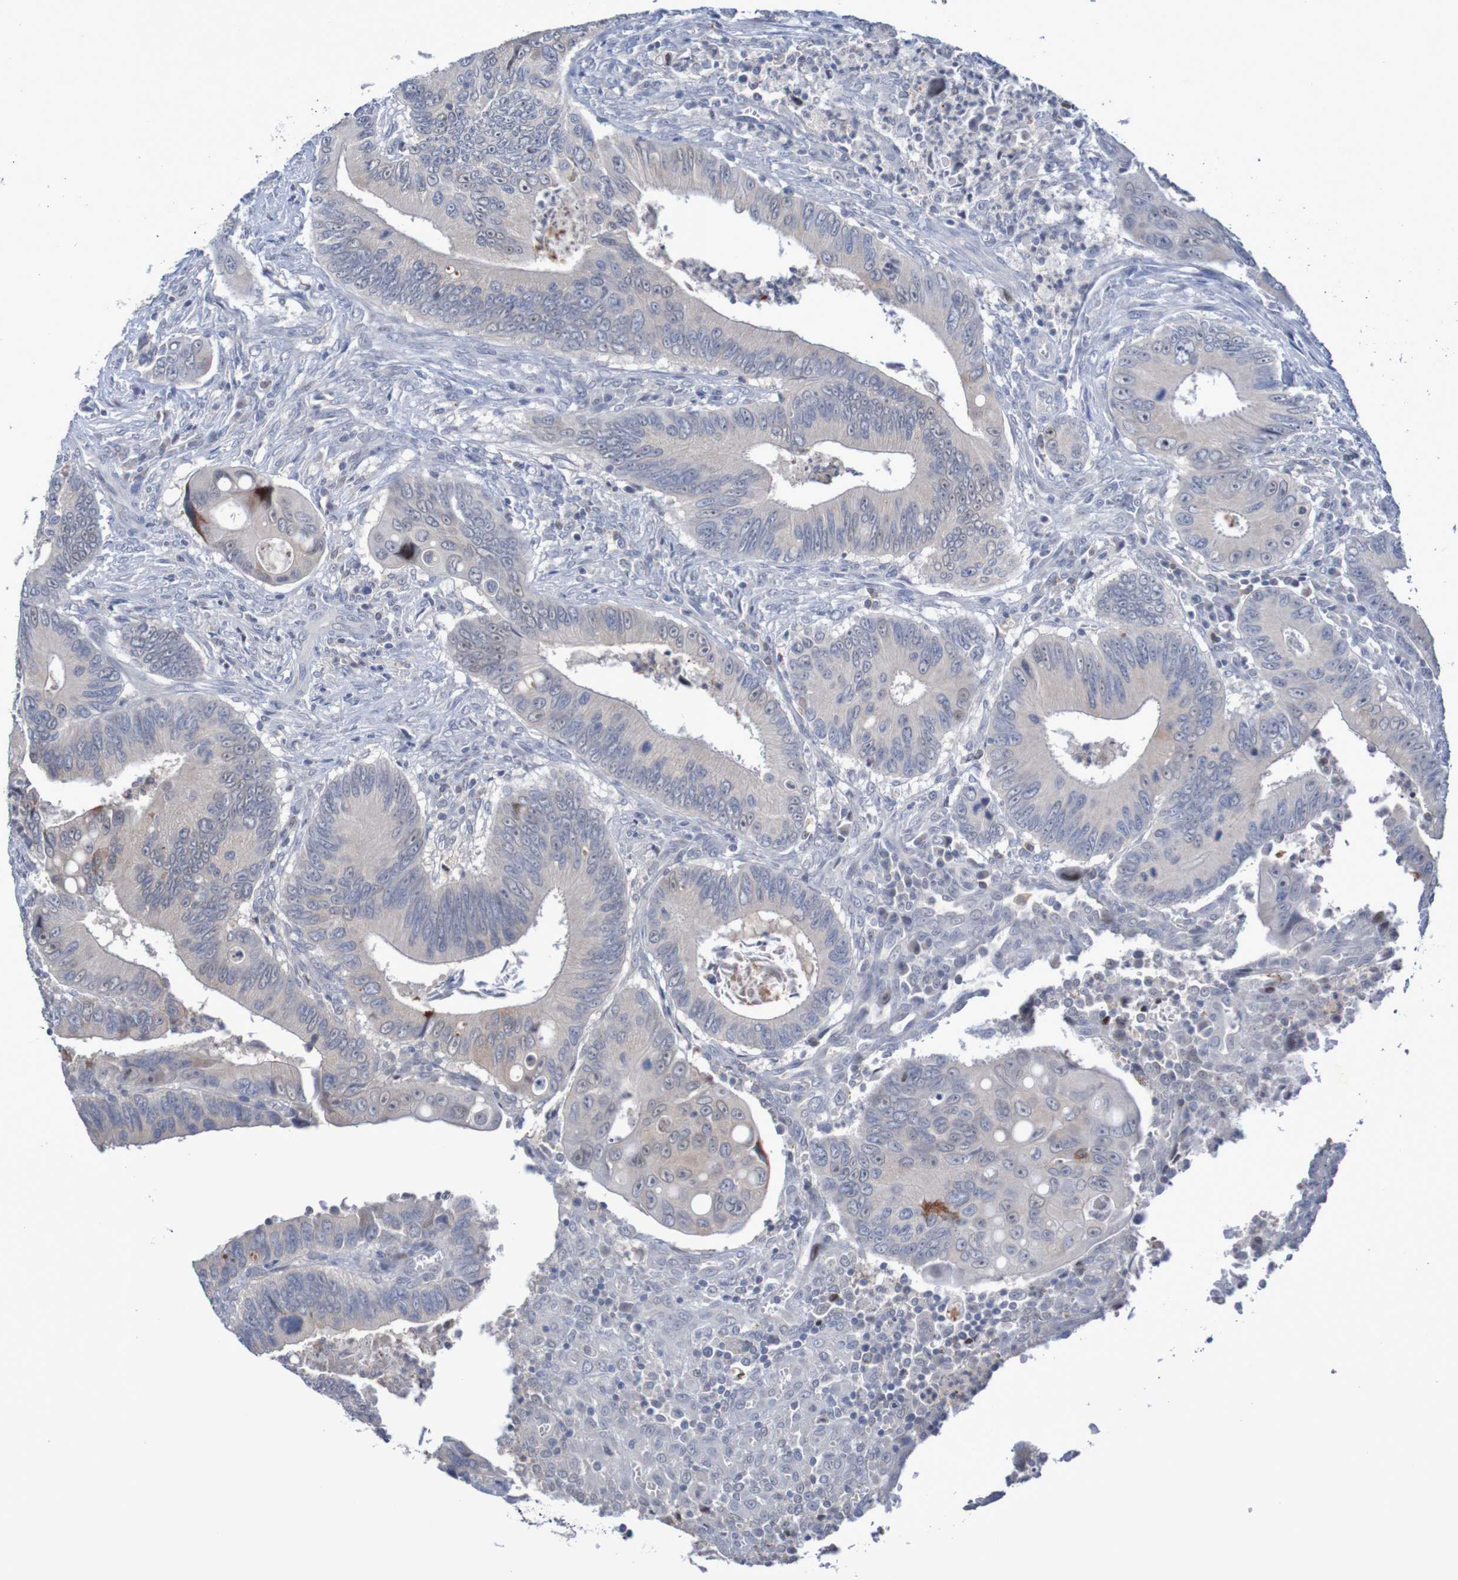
{"staining": {"intensity": "negative", "quantity": "none", "location": "none"}, "tissue": "colorectal cancer", "cell_type": "Tumor cells", "image_type": "cancer", "snomed": [{"axis": "morphology", "description": "Inflammation, NOS"}, {"axis": "morphology", "description": "Adenocarcinoma, NOS"}, {"axis": "topography", "description": "Colon"}], "caption": "An immunohistochemistry photomicrograph of colorectal cancer (adenocarcinoma) is shown. There is no staining in tumor cells of colorectal cancer (adenocarcinoma).", "gene": "FBP2", "patient": {"sex": "male", "age": 72}}